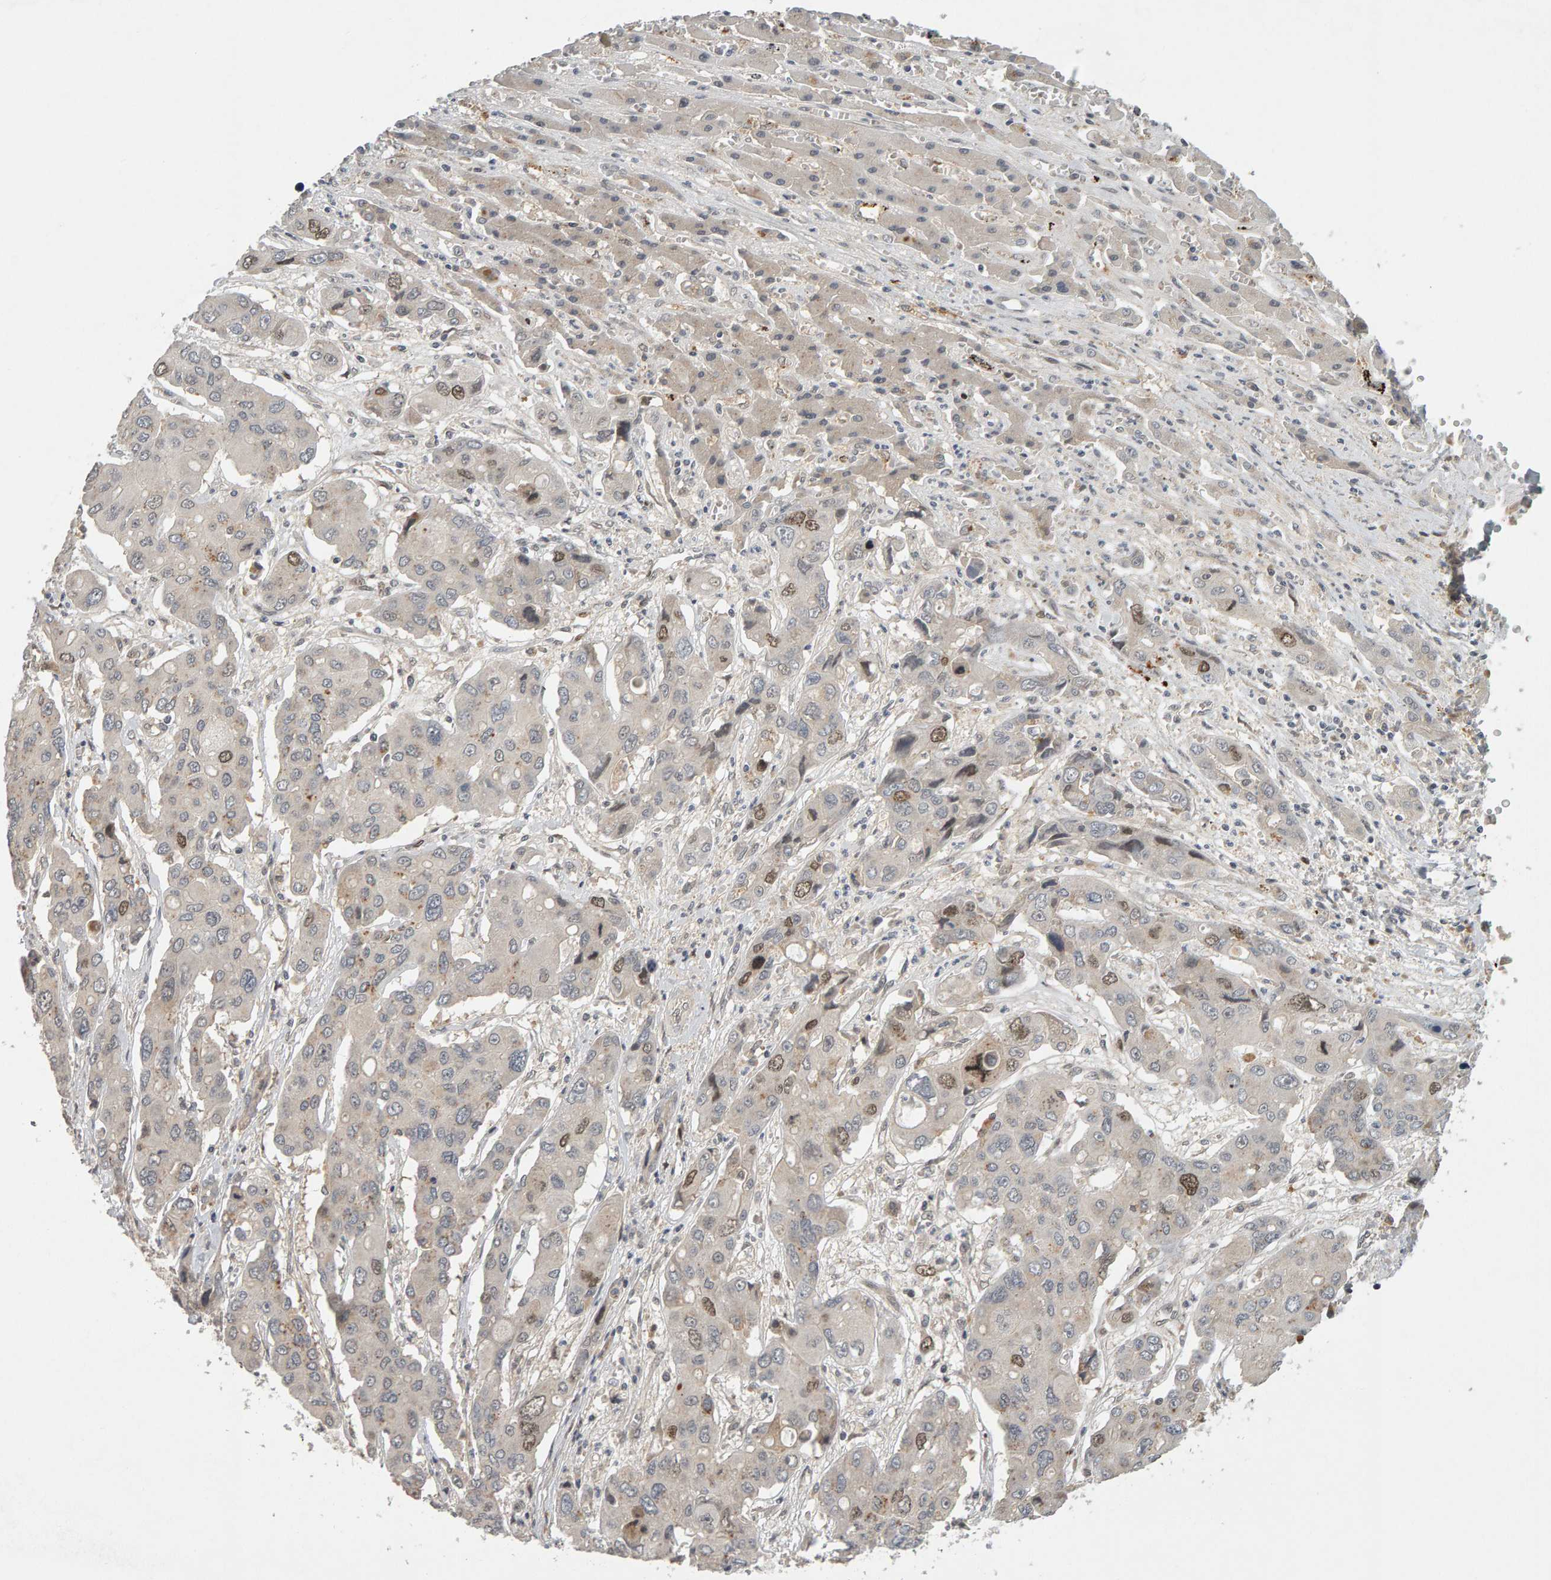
{"staining": {"intensity": "moderate", "quantity": "<25%", "location": "nuclear"}, "tissue": "liver cancer", "cell_type": "Tumor cells", "image_type": "cancer", "snomed": [{"axis": "morphology", "description": "Cholangiocarcinoma"}, {"axis": "topography", "description": "Liver"}], "caption": "Immunohistochemistry (DAB (3,3'-diaminobenzidine)) staining of human liver cancer exhibits moderate nuclear protein expression in about <25% of tumor cells.", "gene": "CDCA5", "patient": {"sex": "male", "age": 67}}